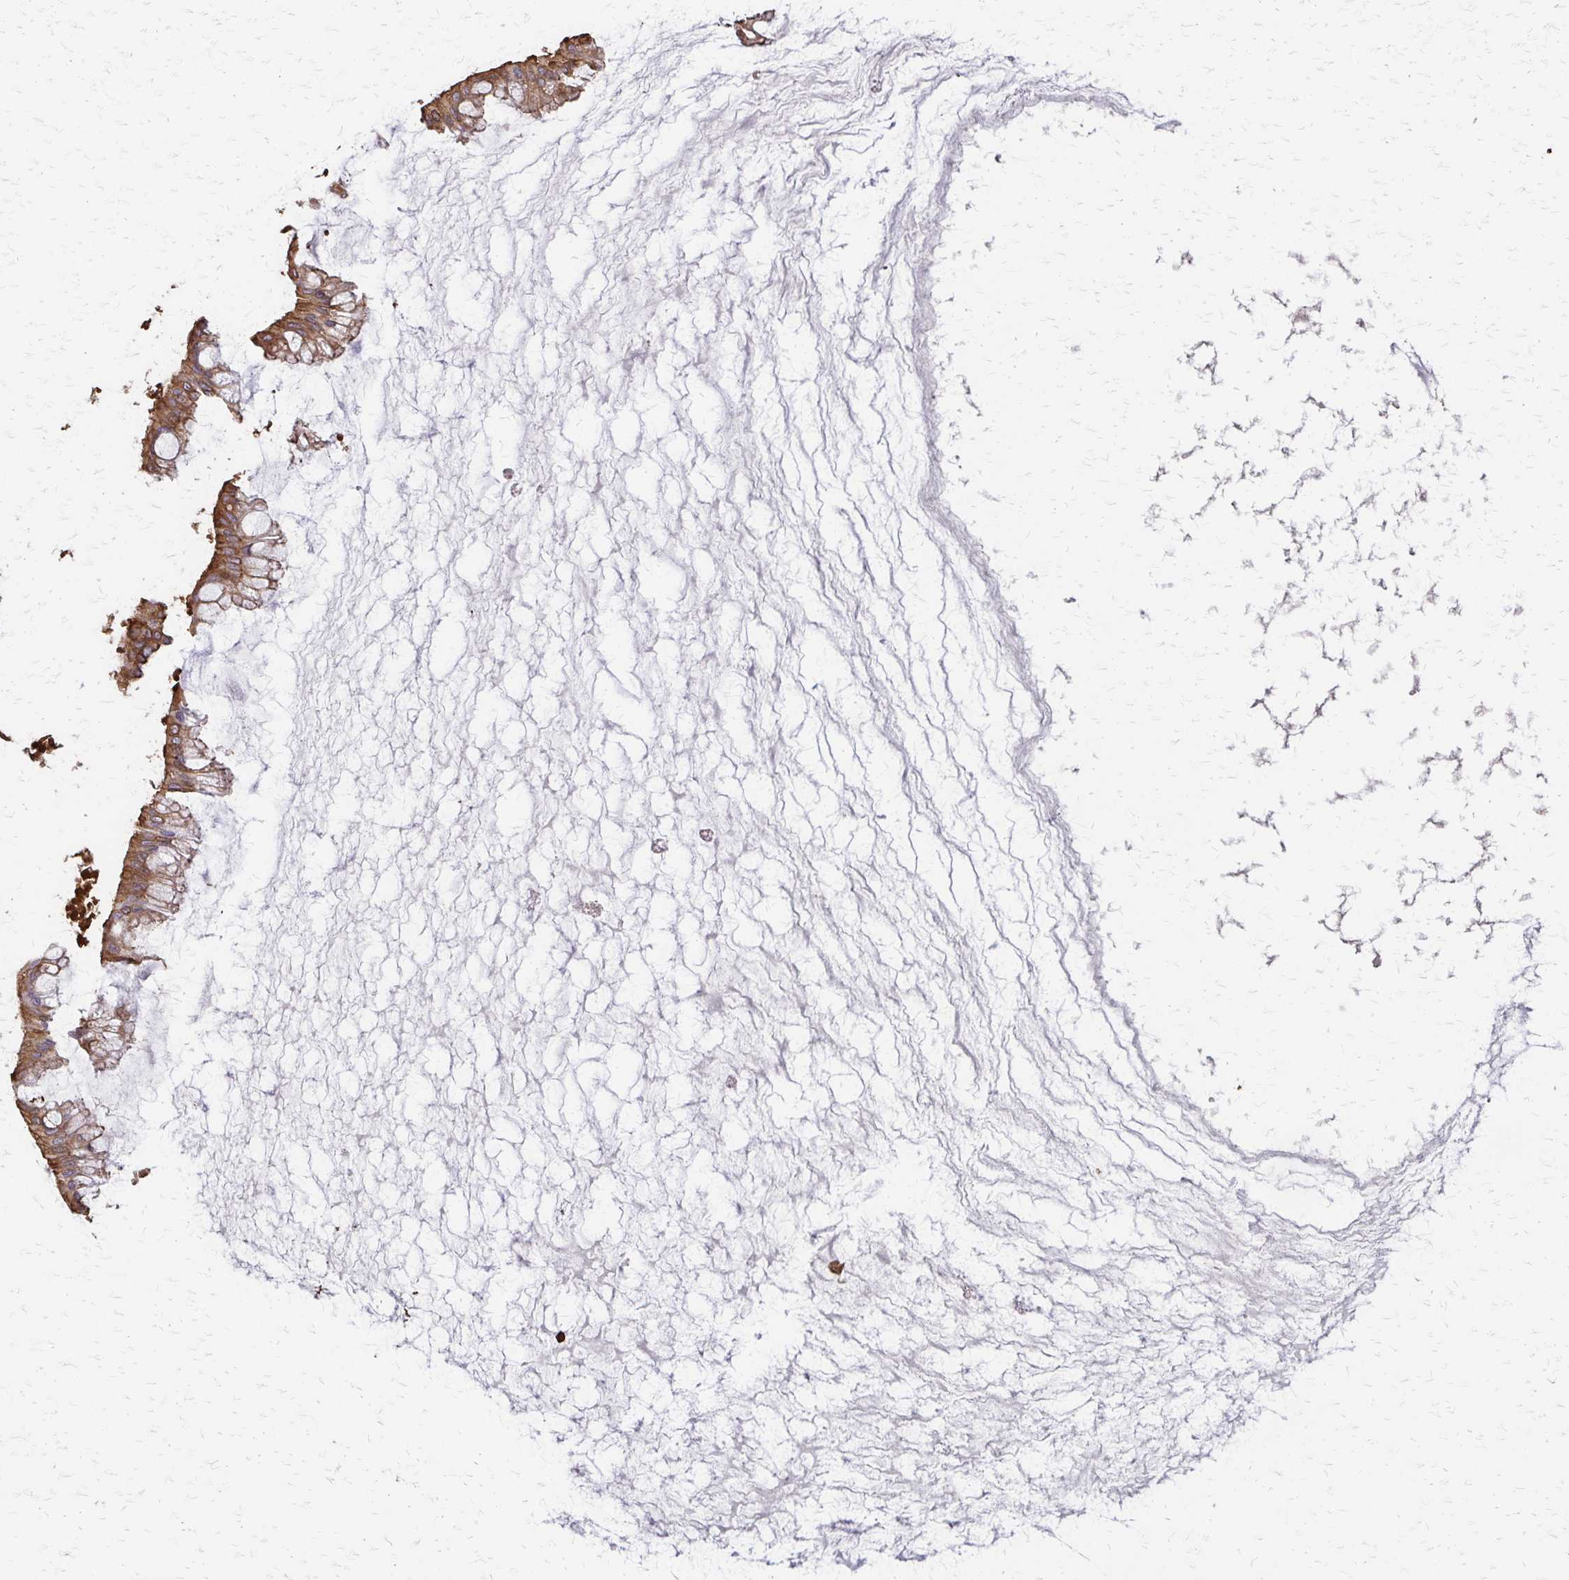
{"staining": {"intensity": "moderate", "quantity": ">75%", "location": "cytoplasmic/membranous"}, "tissue": "ovarian cancer", "cell_type": "Tumor cells", "image_type": "cancer", "snomed": [{"axis": "morphology", "description": "Cystadenocarcinoma, mucinous, NOS"}, {"axis": "topography", "description": "Ovary"}], "caption": "Moderate cytoplasmic/membranous protein staining is seen in approximately >75% of tumor cells in ovarian mucinous cystadenocarcinoma. Ihc stains the protein in brown and the nuclei are stained blue.", "gene": "EEF2", "patient": {"sex": "female", "age": 73}}